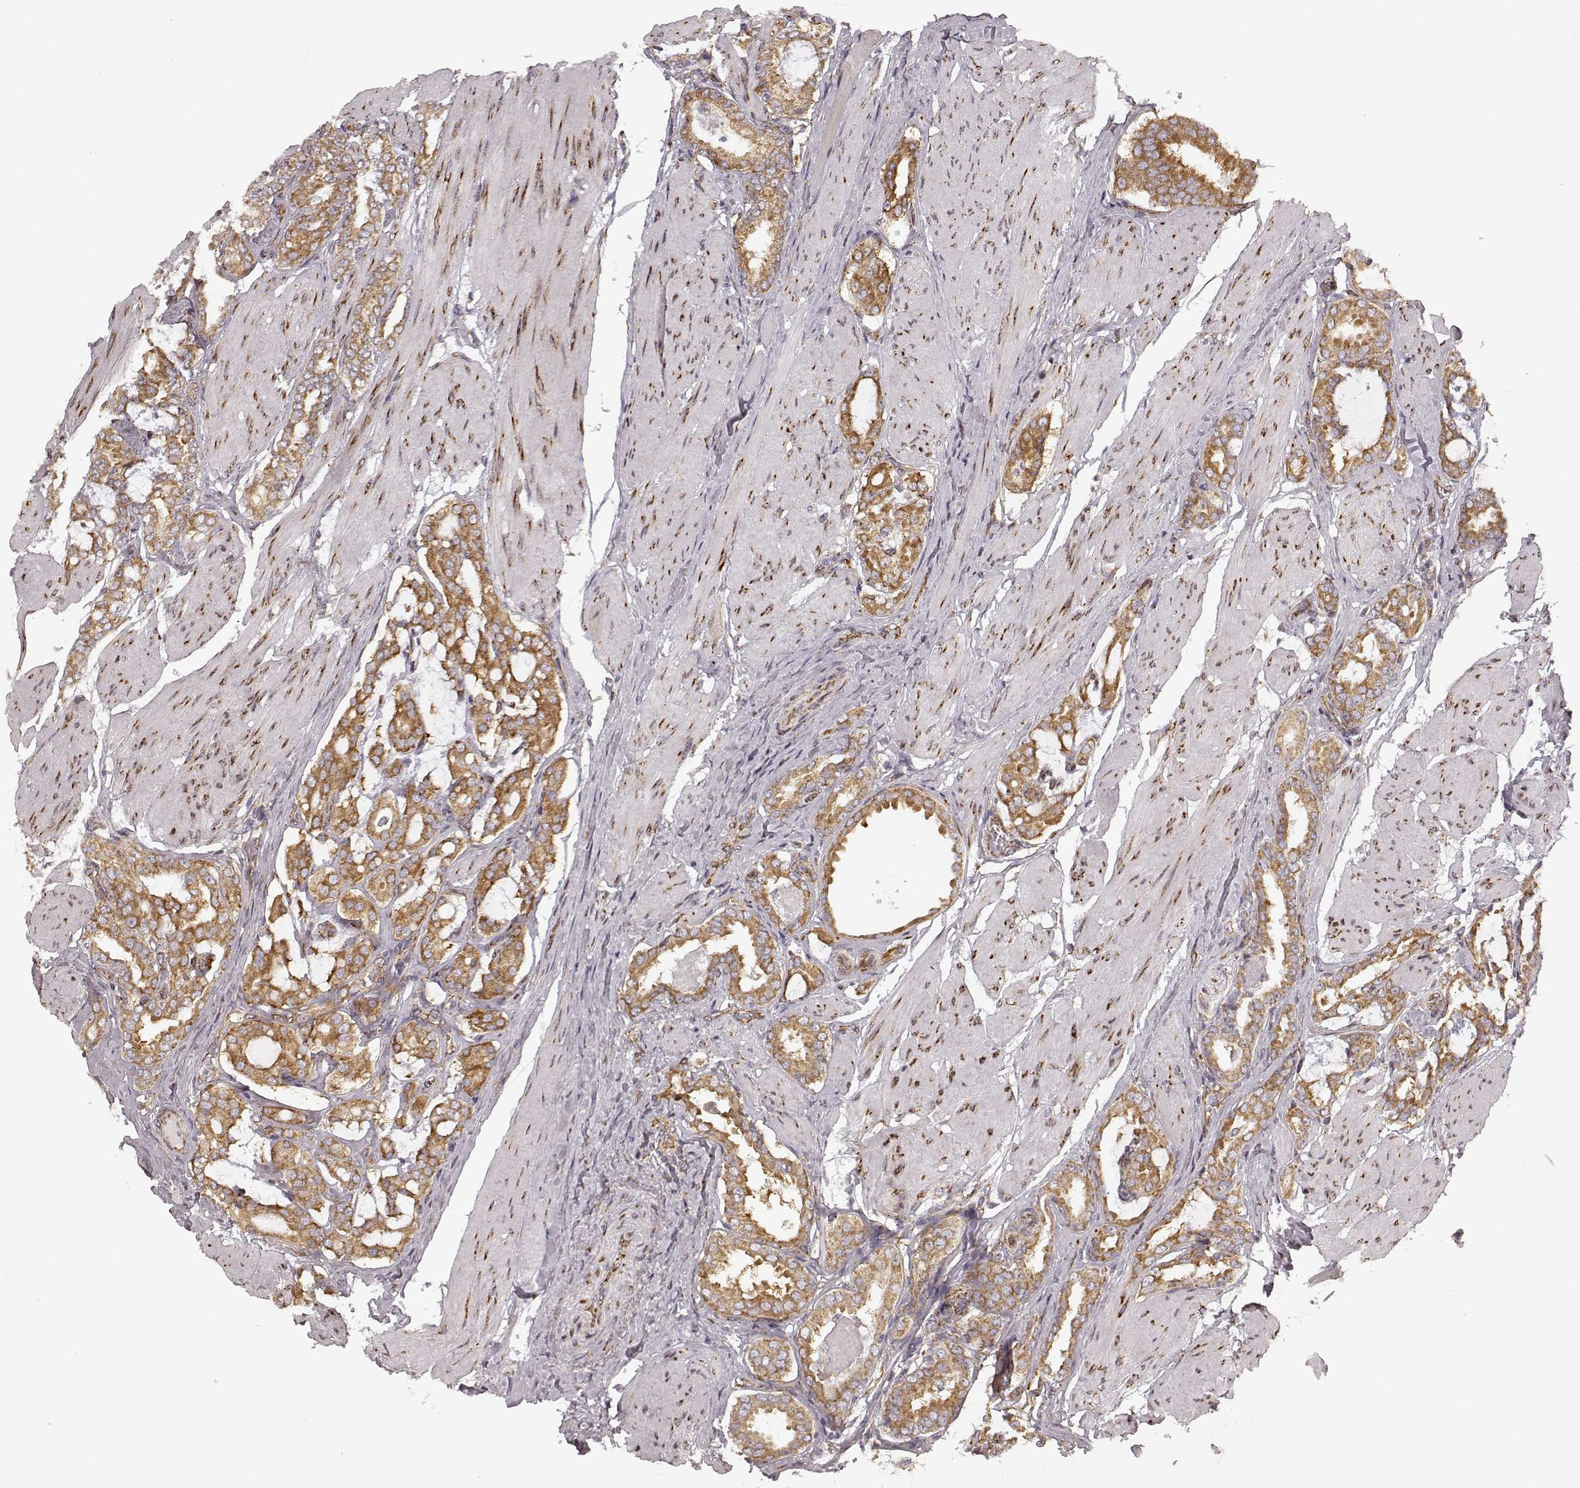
{"staining": {"intensity": "moderate", "quantity": ">75%", "location": "cytoplasmic/membranous"}, "tissue": "prostate cancer", "cell_type": "Tumor cells", "image_type": "cancer", "snomed": [{"axis": "morphology", "description": "Adenocarcinoma, High grade"}, {"axis": "topography", "description": "Prostate"}], "caption": "Protein analysis of adenocarcinoma (high-grade) (prostate) tissue displays moderate cytoplasmic/membranous staining in approximately >75% of tumor cells. The staining is performed using DAB brown chromogen to label protein expression. The nuclei are counter-stained blue using hematoxylin.", "gene": "TMEM14A", "patient": {"sex": "male", "age": 63}}